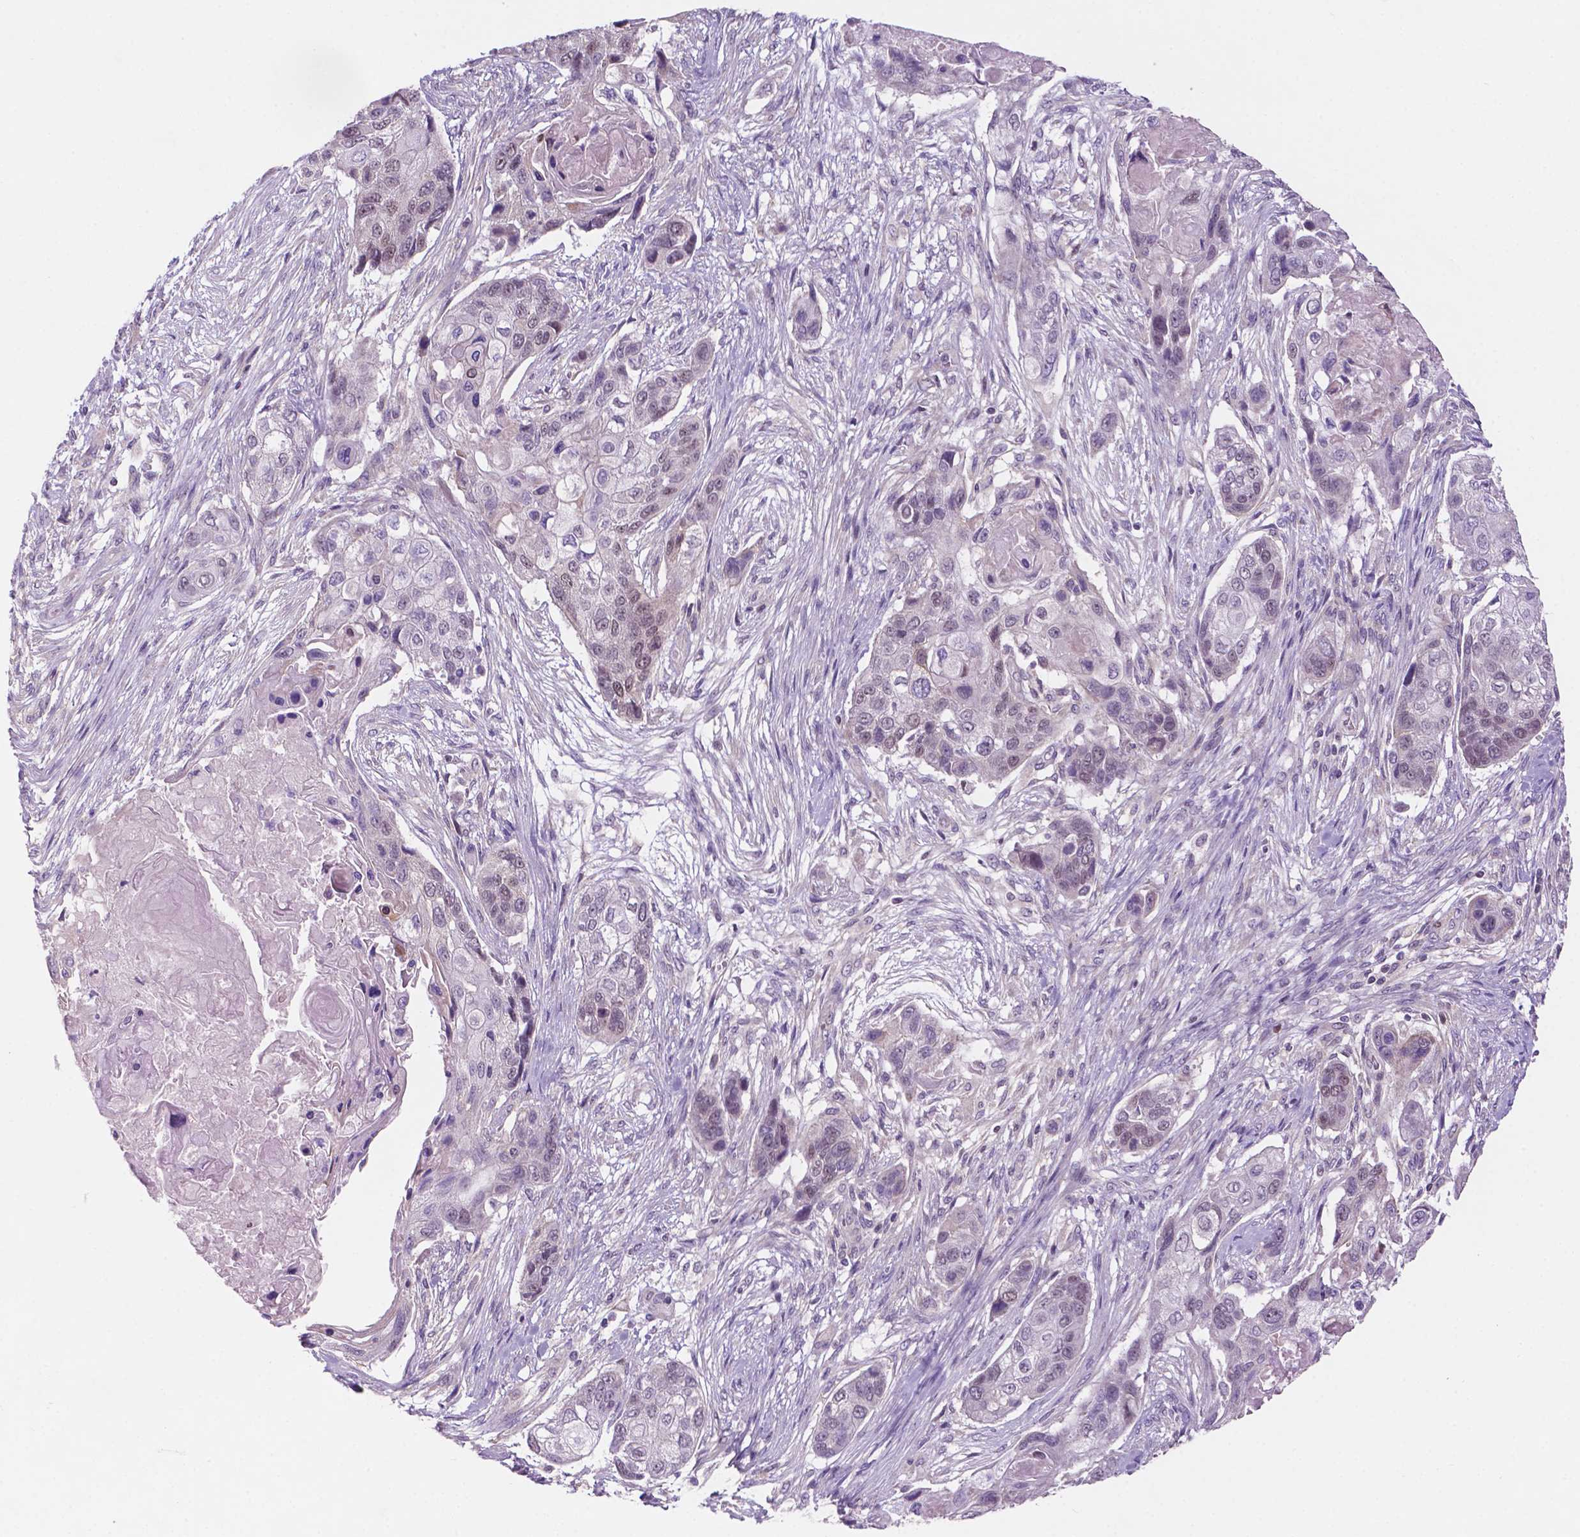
{"staining": {"intensity": "negative", "quantity": "none", "location": "none"}, "tissue": "lung cancer", "cell_type": "Tumor cells", "image_type": "cancer", "snomed": [{"axis": "morphology", "description": "Squamous cell carcinoma, NOS"}, {"axis": "topography", "description": "Lung"}], "caption": "Tumor cells show no significant positivity in lung squamous cell carcinoma. (DAB (3,3'-diaminobenzidine) immunohistochemistry (IHC) visualized using brightfield microscopy, high magnification).", "gene": "FAM50B", "patient": {"sex": "male", "age": 69}}